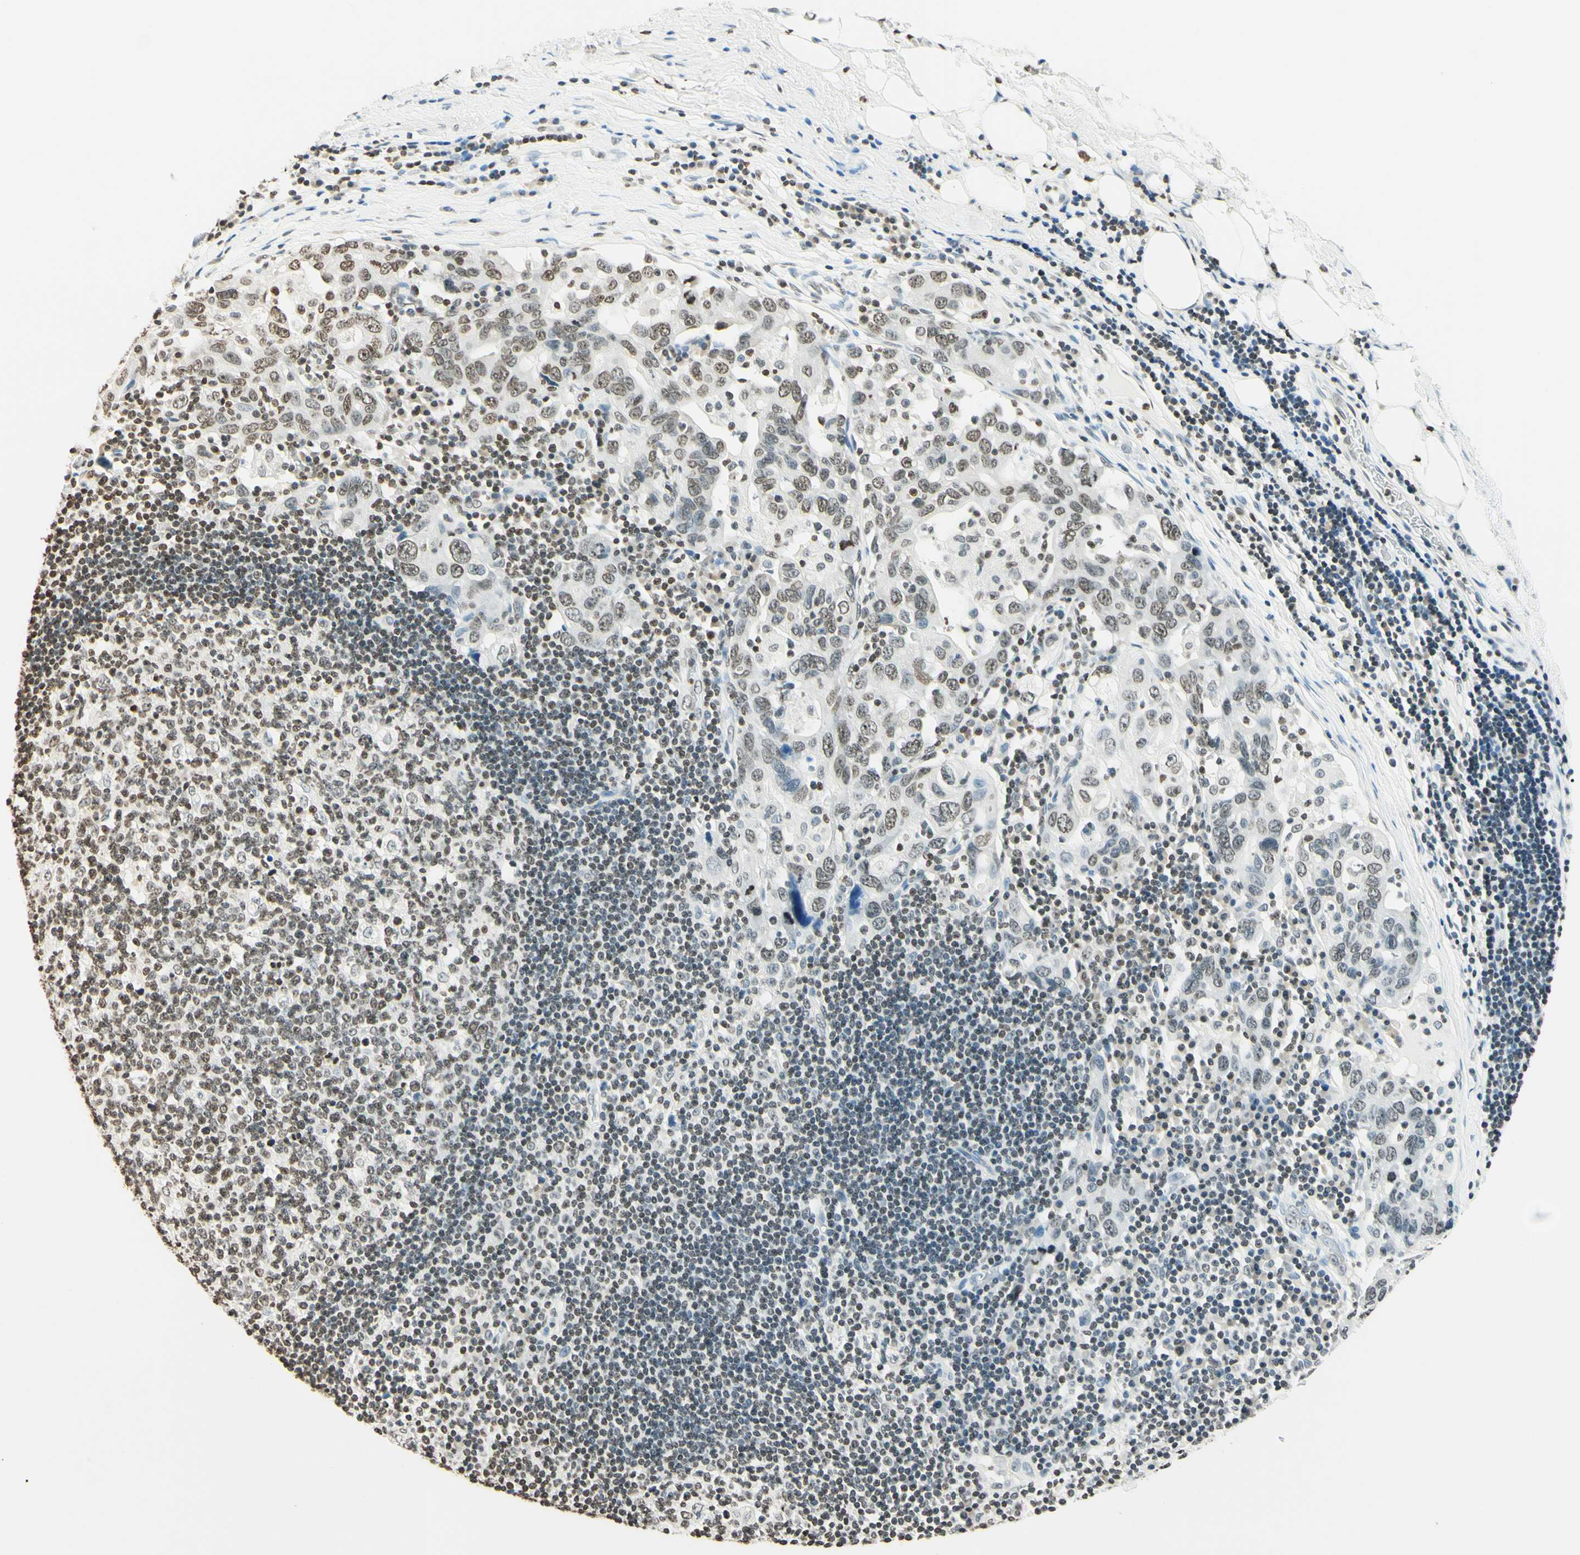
{"staining": {"intensity": "moderate", "quantity": ">75%", "location": "nuclear"}, "tissue": "adipose tissue", "cell_type": "Adipocytes", "image_type": "normal", "snomed": [{"axis": "morphology", "description": "Normal tissue, NOS"}, {"axis": "morphology", "description": "Adenocarcinoma, NOS"}, {"axis": "topography", "description": "Esophagus"}], "caption": "Adipose tissue stained for a protein (brown) exhibits moderate nuclear positive expression in about >75% of adipocytes.", "gene": "MSH2", "patient": {"sex": "male", "age": 62}}